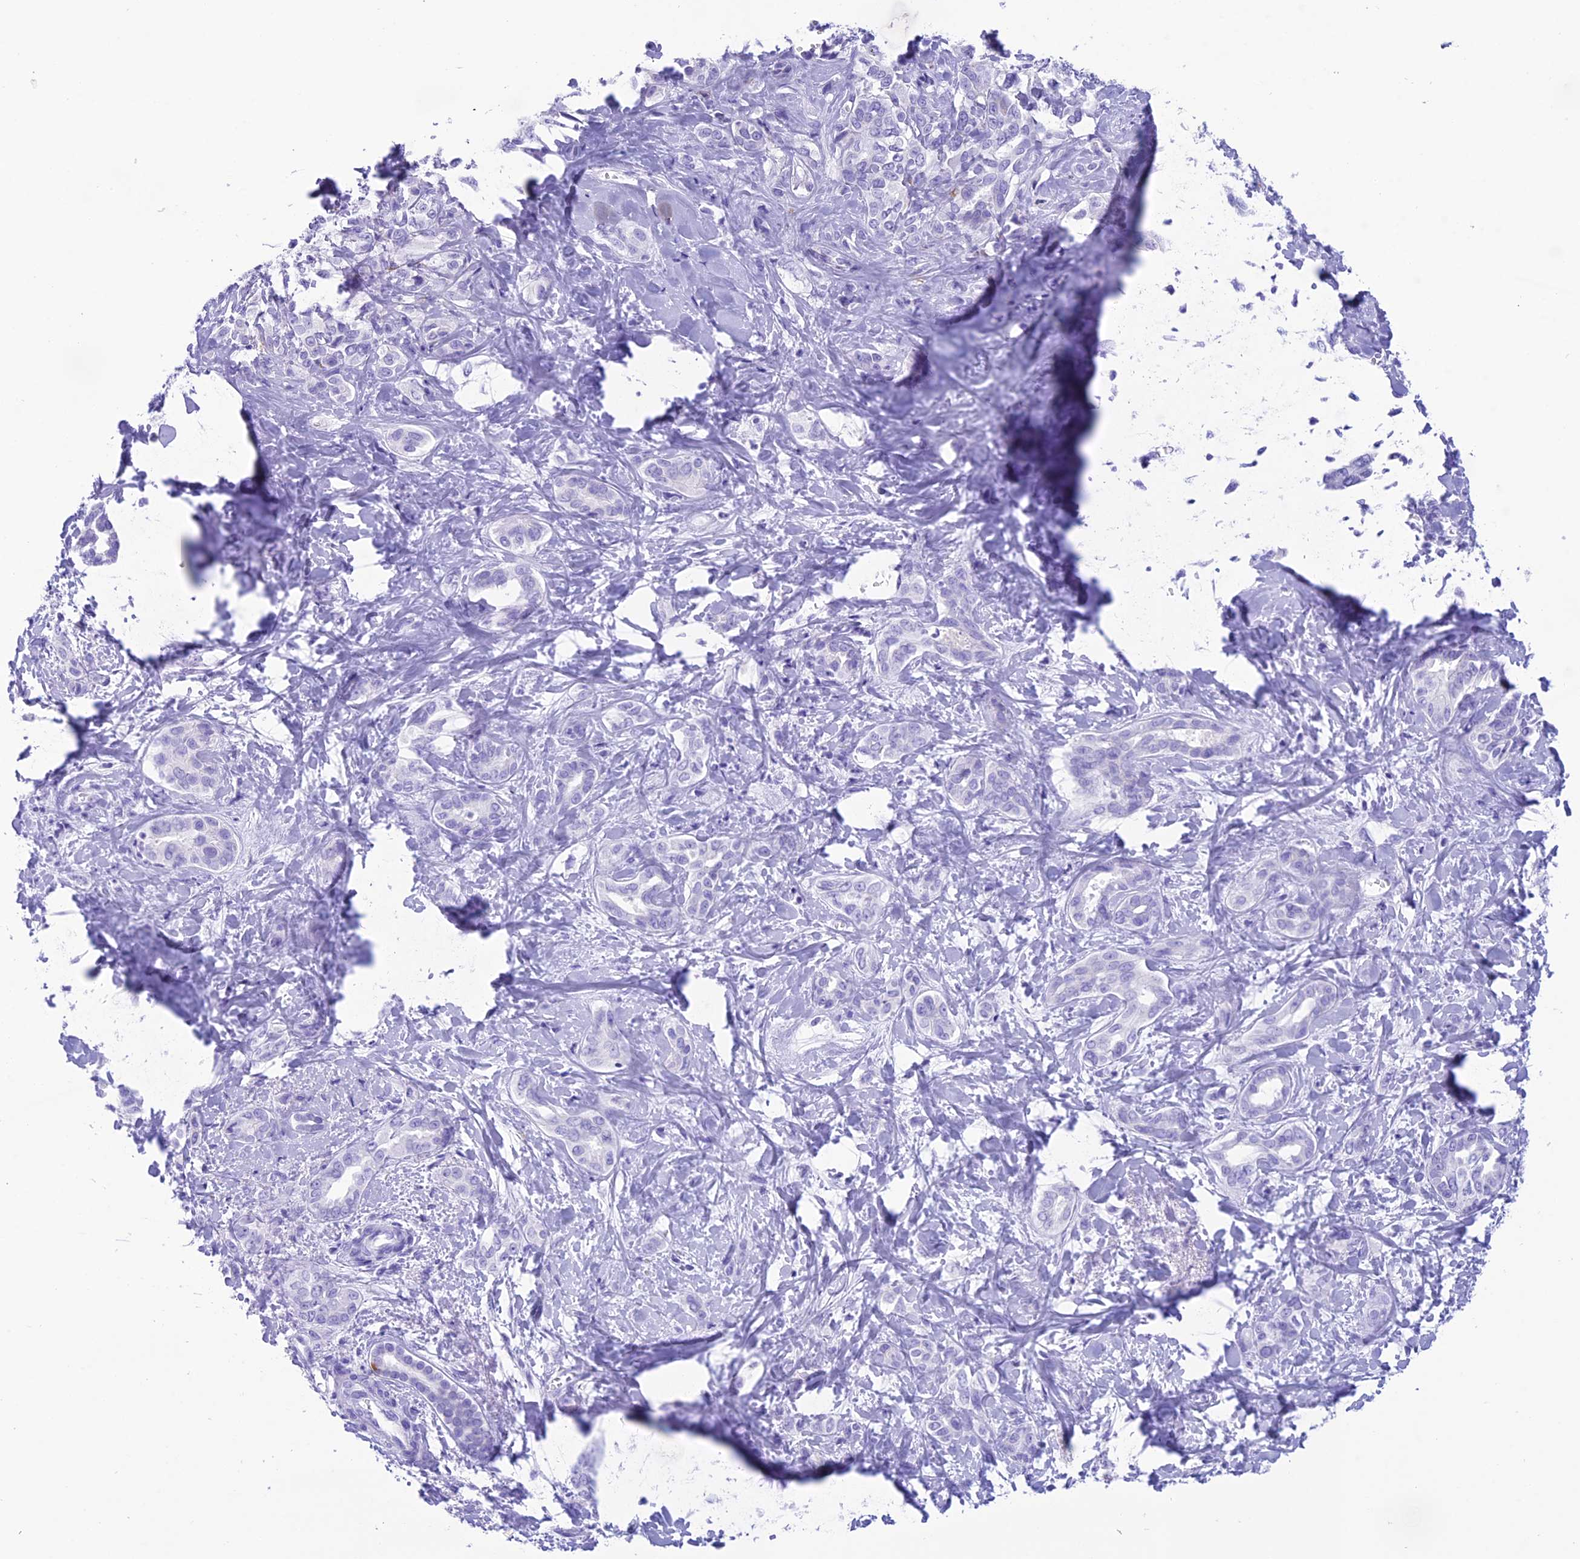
{"staining": {"intensity": "negative", "quantity": "none", "location": "none"}, "tissue": "liver cancer", "cell_type": "Tumor cells", "image_type": "cancer", "snomed": [{"axis": "morphology", "description": "Cholangiocarcinoma"}, {"axis": "topography", "description": "Liver"}], "caption": "Liver cancer (cholangiocarcinoma) was stained to show a protein in brown. There is no significant expression in tumor cells.", "gene": "TRAM1L1", "patient": {"sex": "female", "age": 77}}